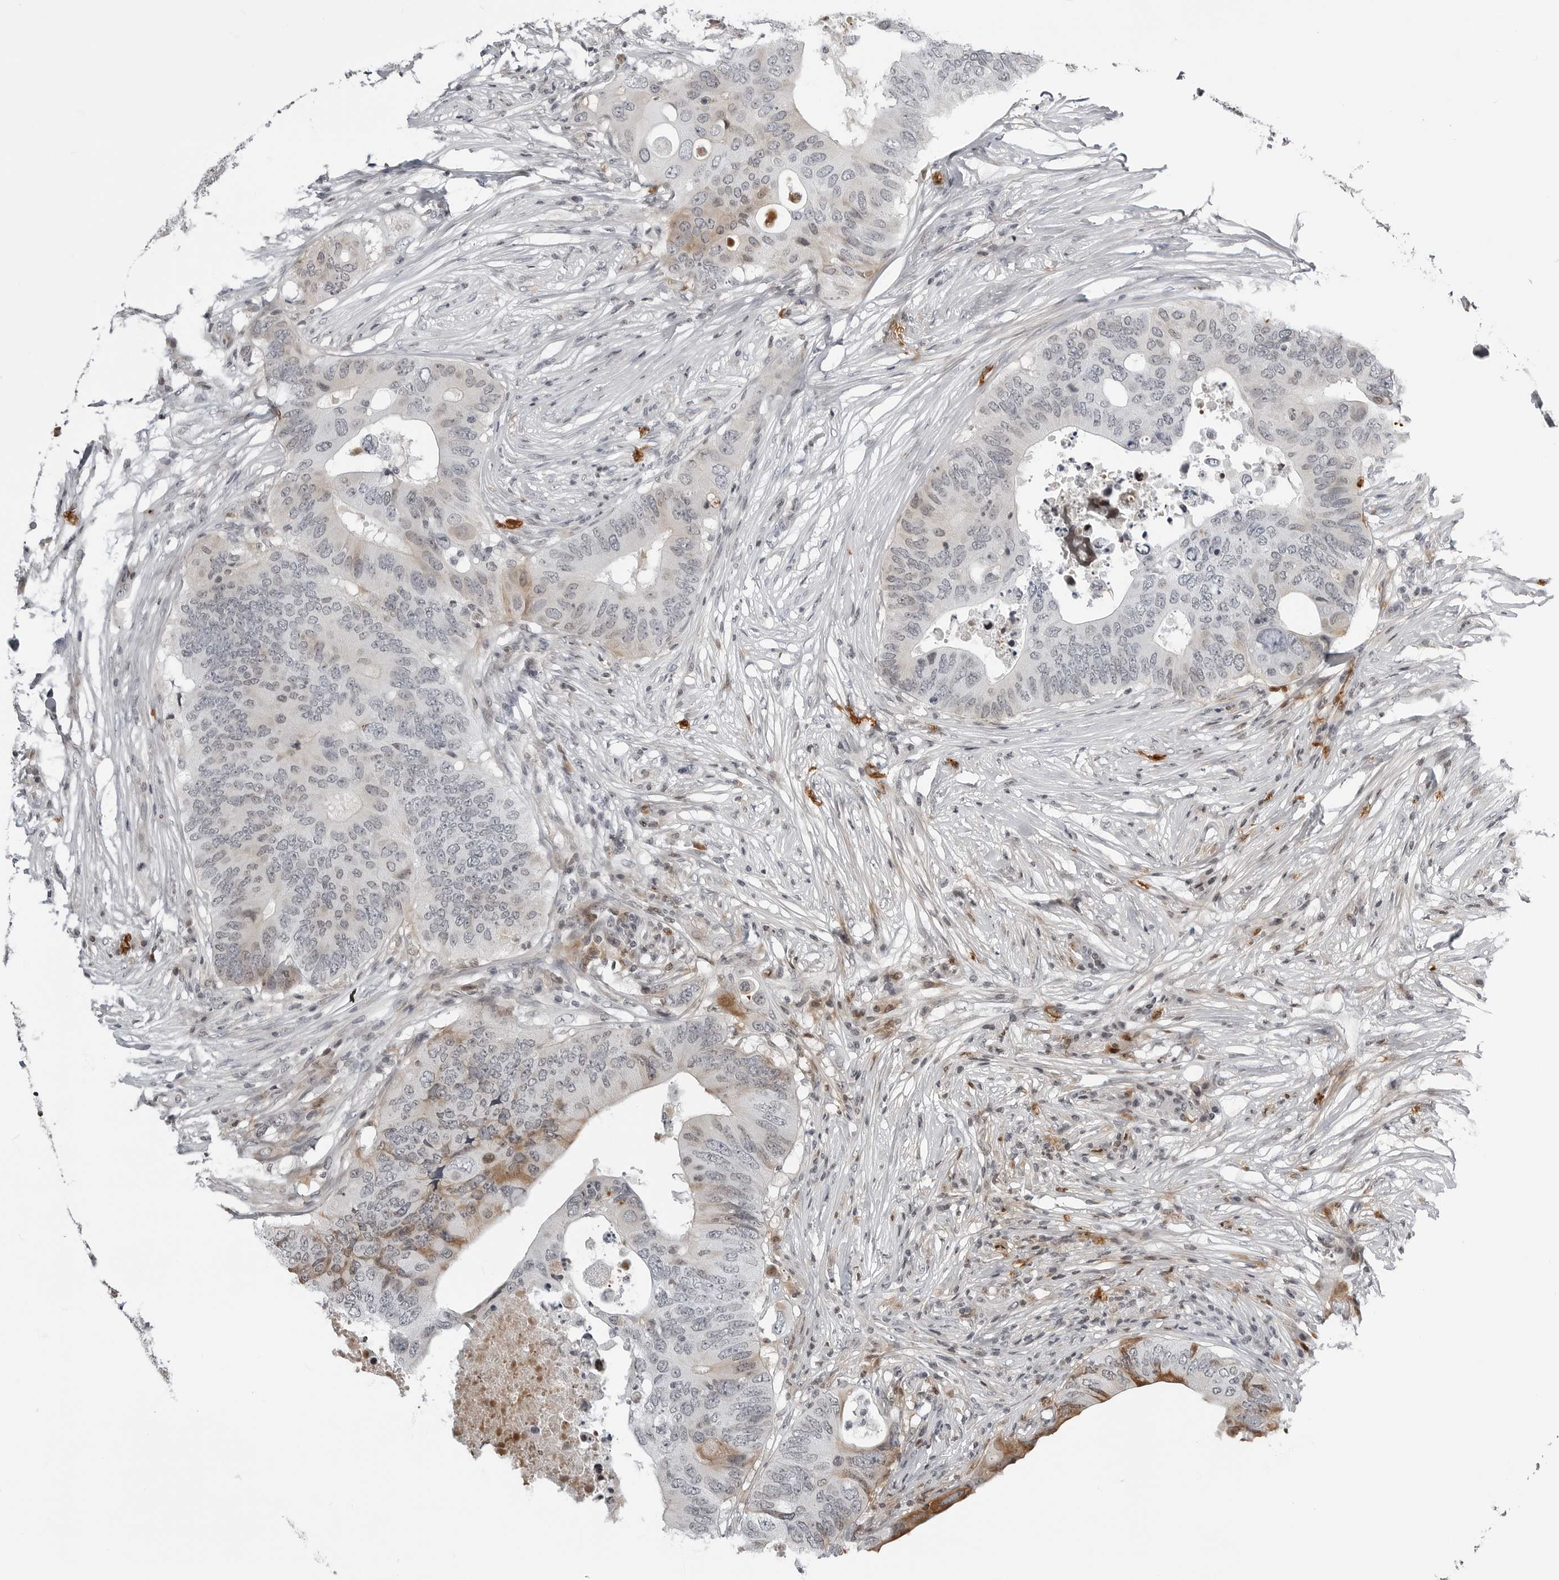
{"staining": {"intensity": "weak", "quantity": "<25%", "location": "cytoplasmic/membranous"}, "tissue": "colorectal cancer", "cell_type": "Tumor cells", "image_type": "cancer", "snomed": [{"axis": "morphology", "description": "Adenocarcinoma, NOS"}, {"axis": "topography", "description": "Colon"}], "caption": "Image shows no protein staining in tumor cells of colorectal cancer tissue.", "gene": "CXCR5", "patient": {"sex": "male", "age": 71}}